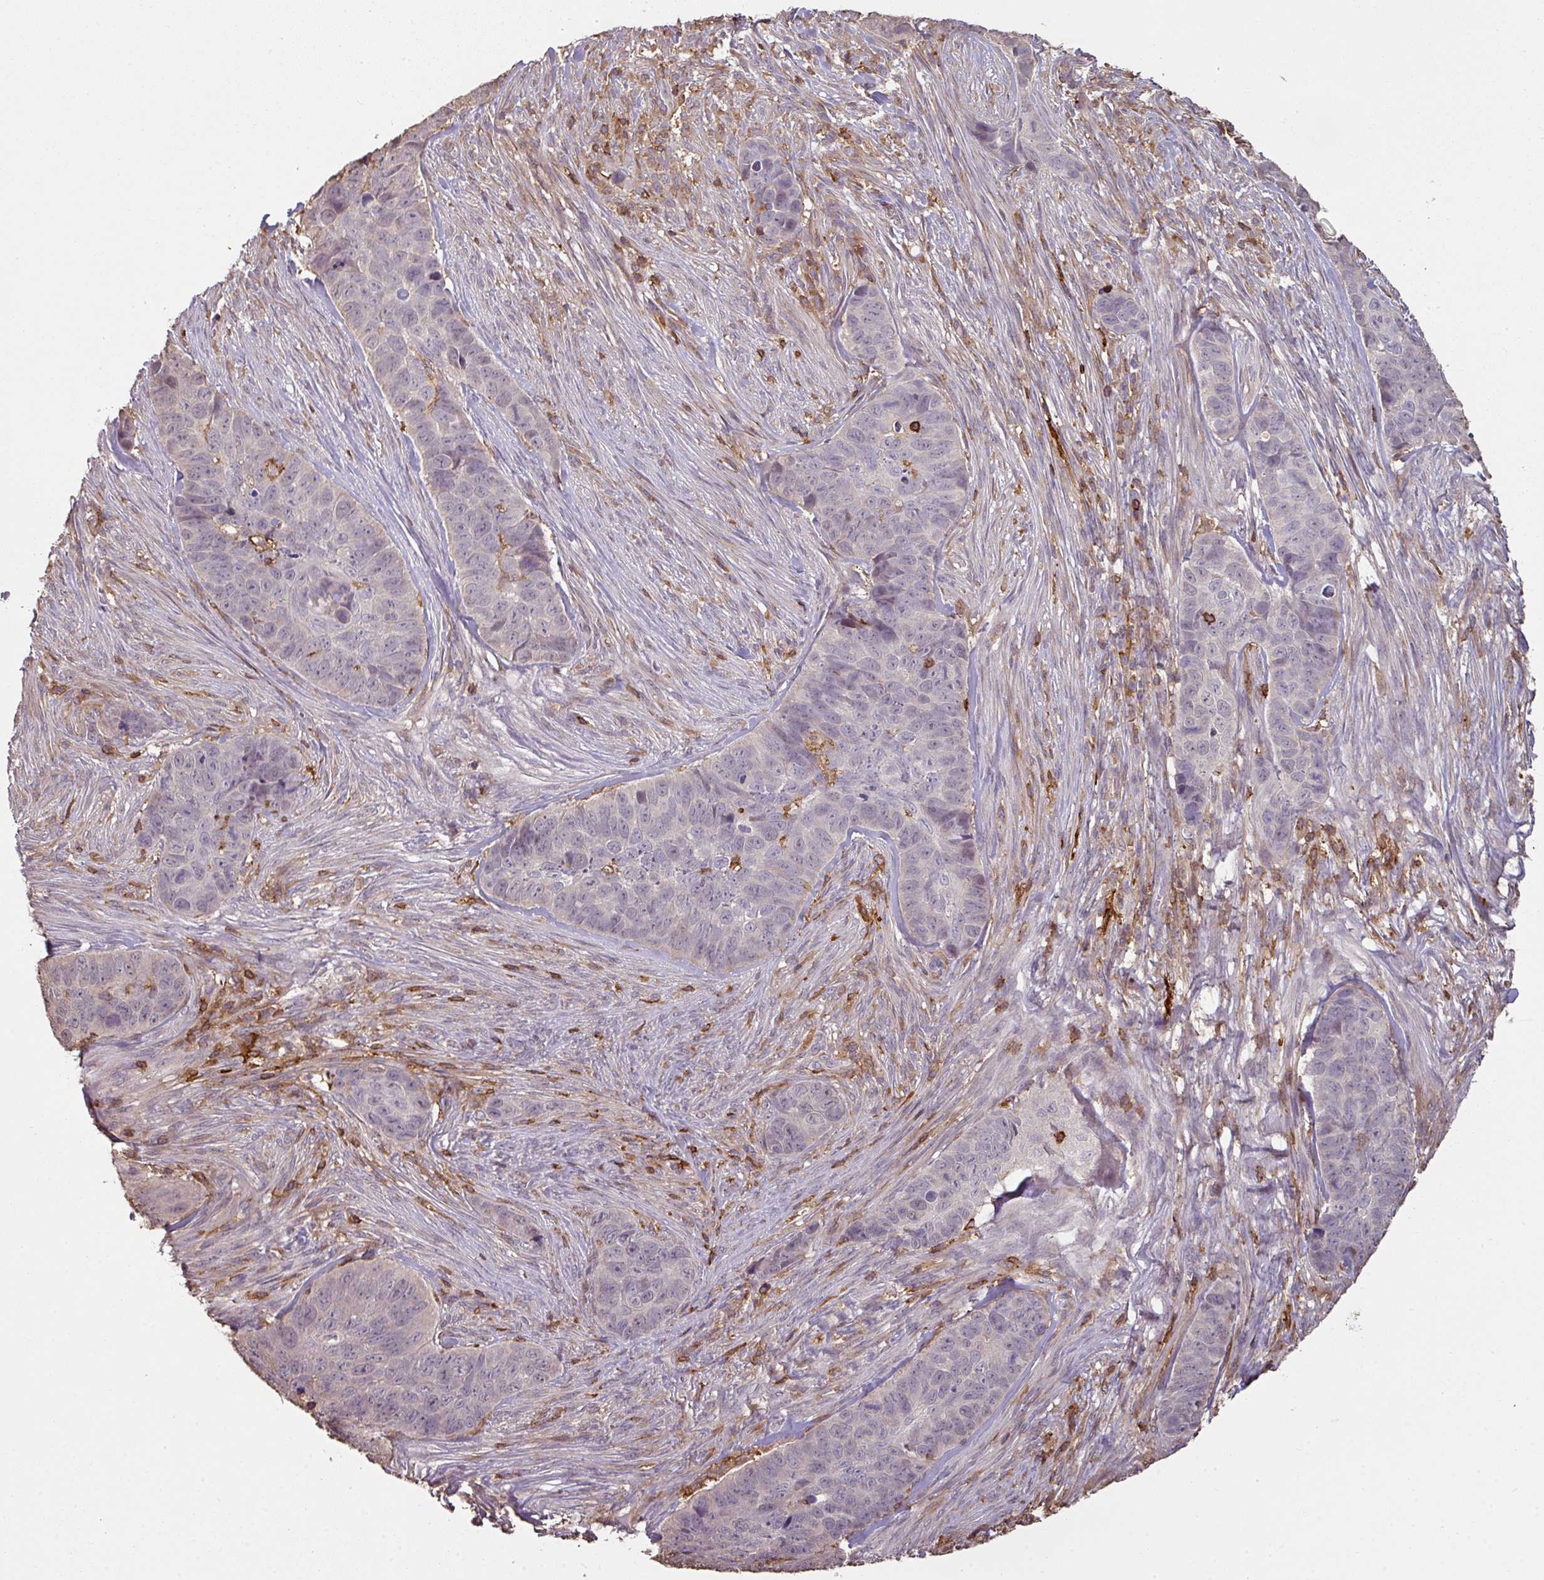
{"staining": {"intensity": "negative", "quantity": "none", "location": "none"}, "tissue": "skin cancer", "cell_type": "Tumor cells", "image_type": "cancer", "snomed": [{"axis": "morphology", "description": "Basal cell carcinoma"}, {"axis": "topography", "description": "Skin"}], "caption": "The image reveals no staining of tumor cells in skin basal cell carcinoma.", "gene": "OLFML2B", "patient": {"sex": "female", "age": 82}}